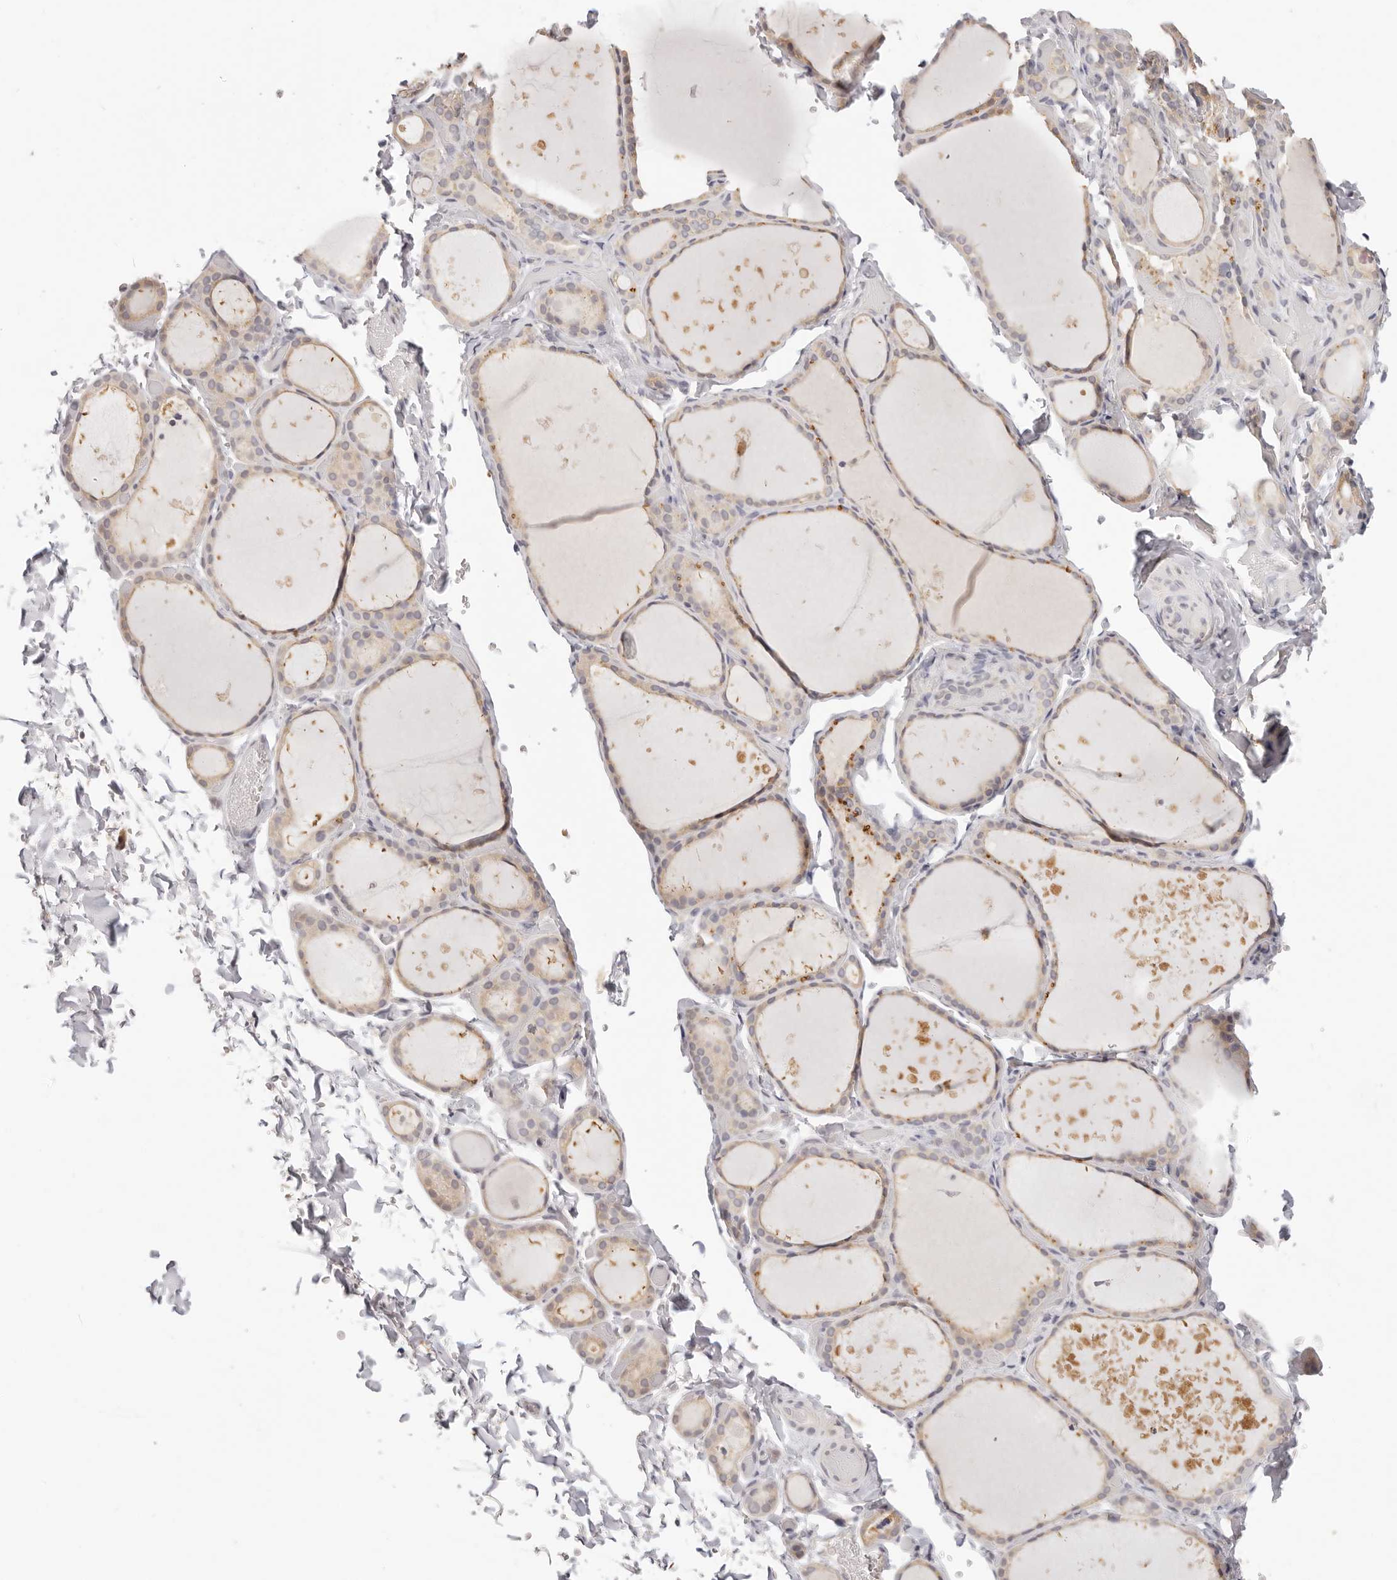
{"staining": {"intensity": "weak", "quantity": "25%-75%", "location": "cytoplasmic/membranous"}, "tissue": "thyroid gland", "cell_type": "Glandular cells", "image_type": "normal", "snomed": [{"axis": "morphology", "description": "Normal tissue, NOS"}, {"axis": "topography", "description": "Thyroid gland"}], "caption": "Immunohistochemical staining of normal human thyroid gland demonstrates 25%-75% levels of weak cytoplasmic/membranous protein expression in about 25%-75% of glandular cells. The staining was performed using DAB (3,3'-diaminobenzidine), with brown indicating positive protein expression. Nuclei are stained blue with hematoxylin.", "gene": "GGPS1", "patient": {"sex": "female", "age": 44}}